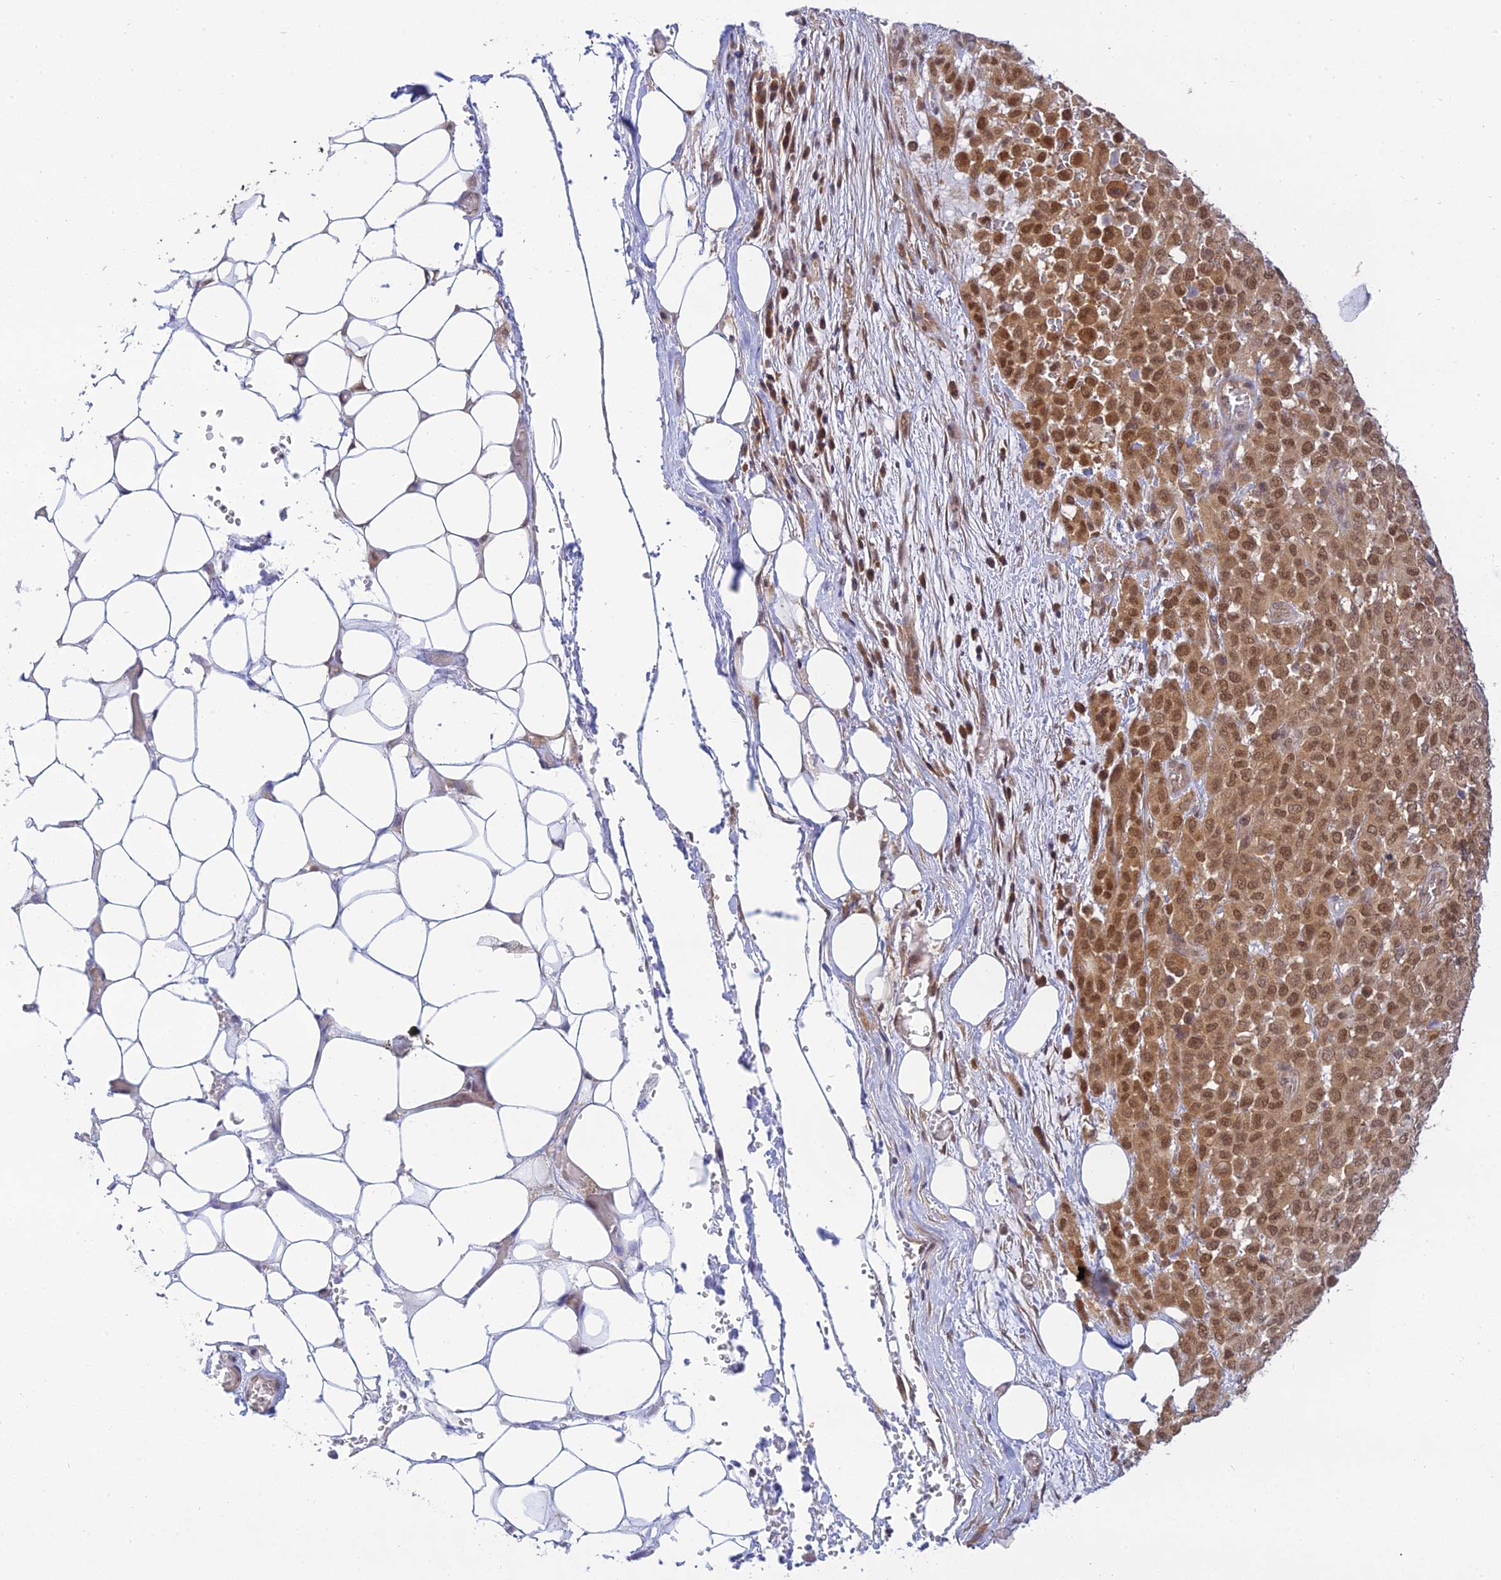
{"staining": {"intensity": "moderate", "quantity": ">75%", "location": "cytoplasmic/membranous,nuclear"}, "tissue": "melanoma", "cell_type": "Tumor cells", "image_type": "cancer", "snomed": [{"axis": "morphology", "description": "Malignant melanoma, Metastatic site"}, {"axis": "topography", "description": "Skin"}], "caption": "Moderate cytoplasmic/membranous and nuclear staining is identified in about >75% of tumor cells in melanoma.", "gene": "SKIC8", "patient": {"sex": "female", "age": 81}}